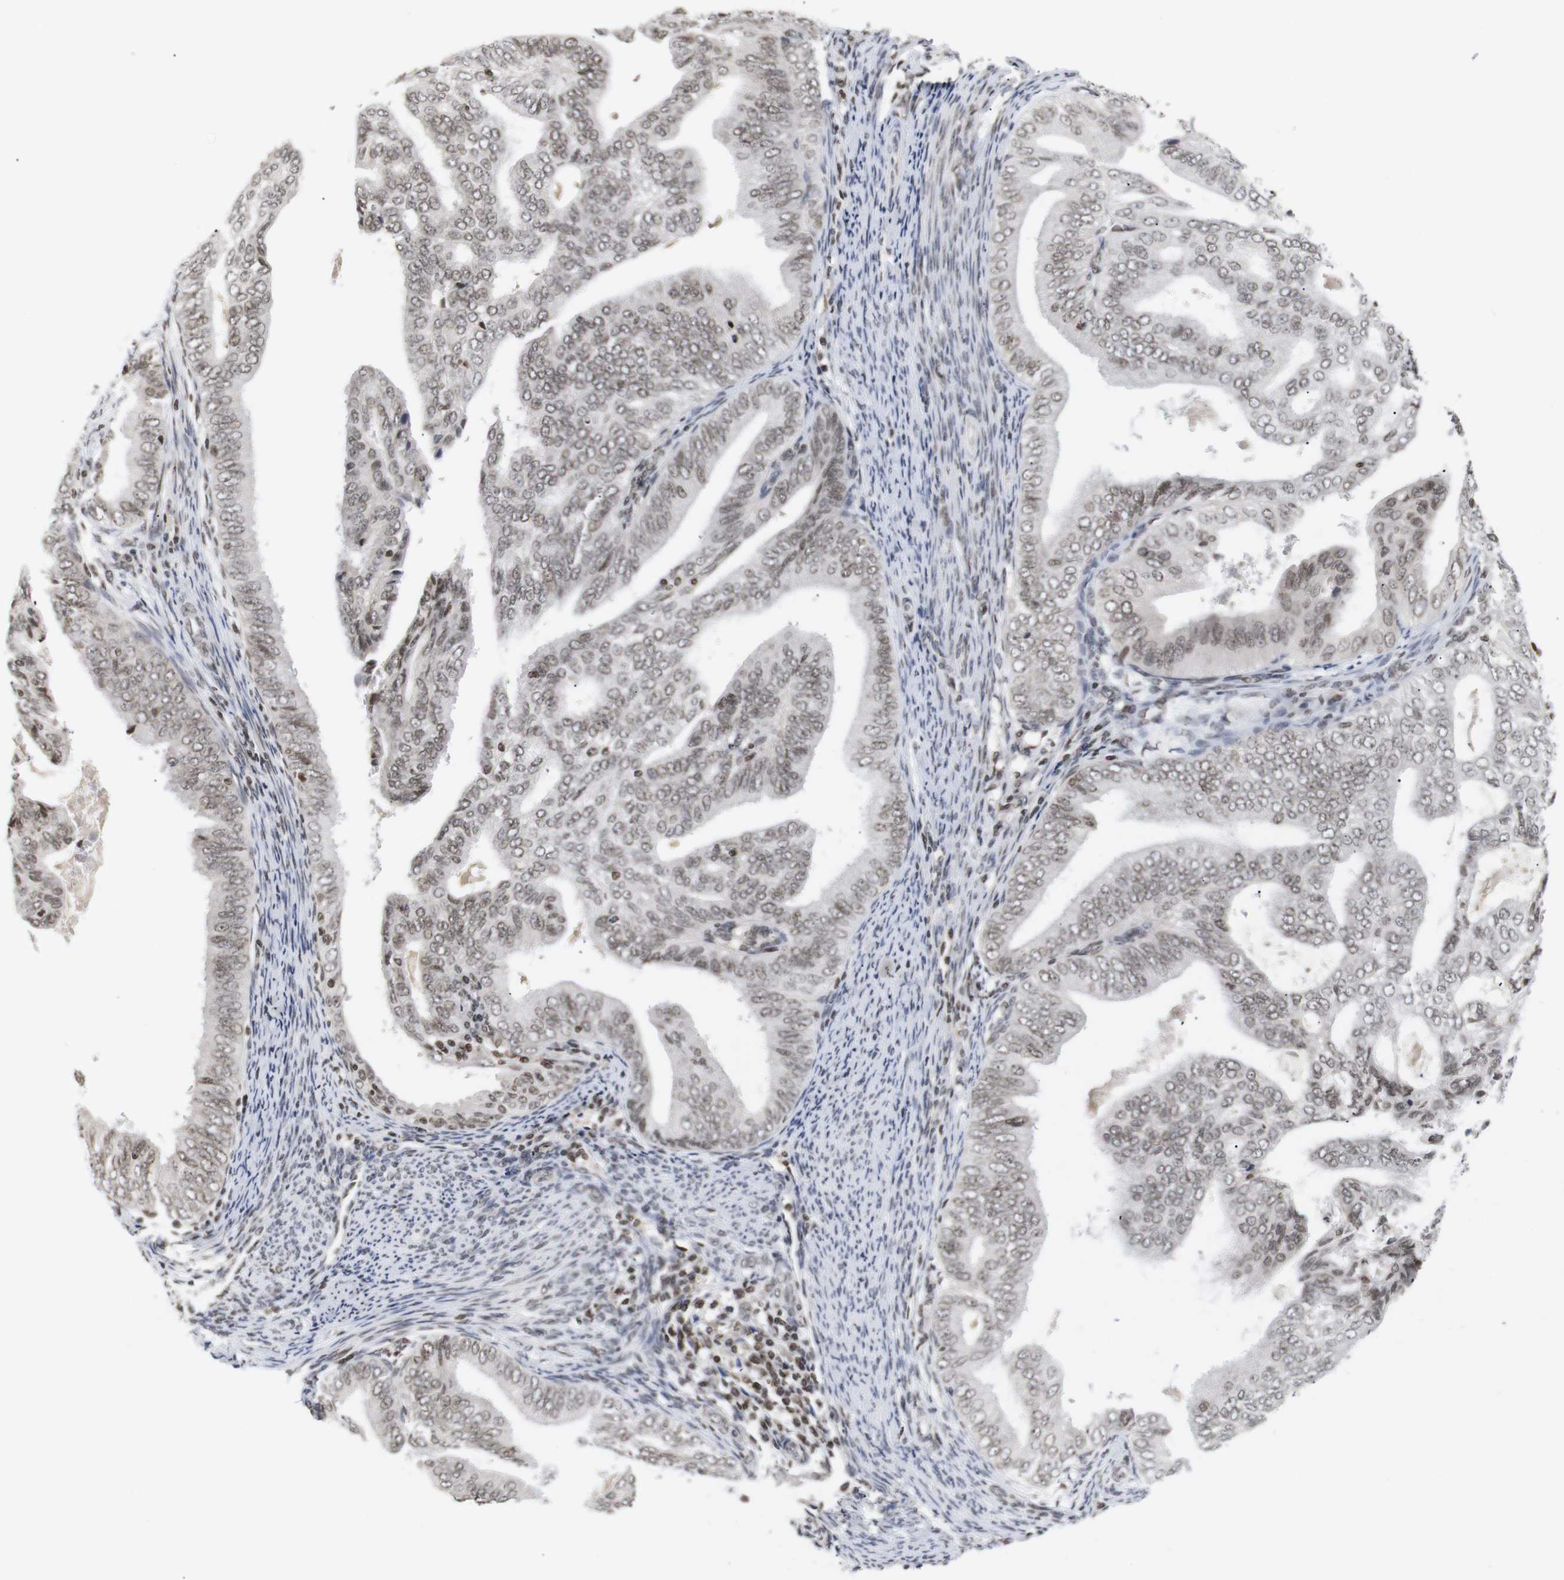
{"staining": {"intensity": "moderate", "quantity": ">75%", "location": "nuclear"}, "tissue": "endometrial cancer", "cell_type": "Tumor cells", "image_type": "cancer", "snomed": [{"axis": "morphology", "description": "Adenocarcinoma, NOS"}, {"axis": "topography", "description": "Endometrium"}], "caption": "Protein expression analysis of human adenocarcinoma (endometrial) reveals moderate nuclear positivity in approximately >75% of tumor cells.", "gene": "ETV5", "patient": {"sex": "female", "age": 58}}